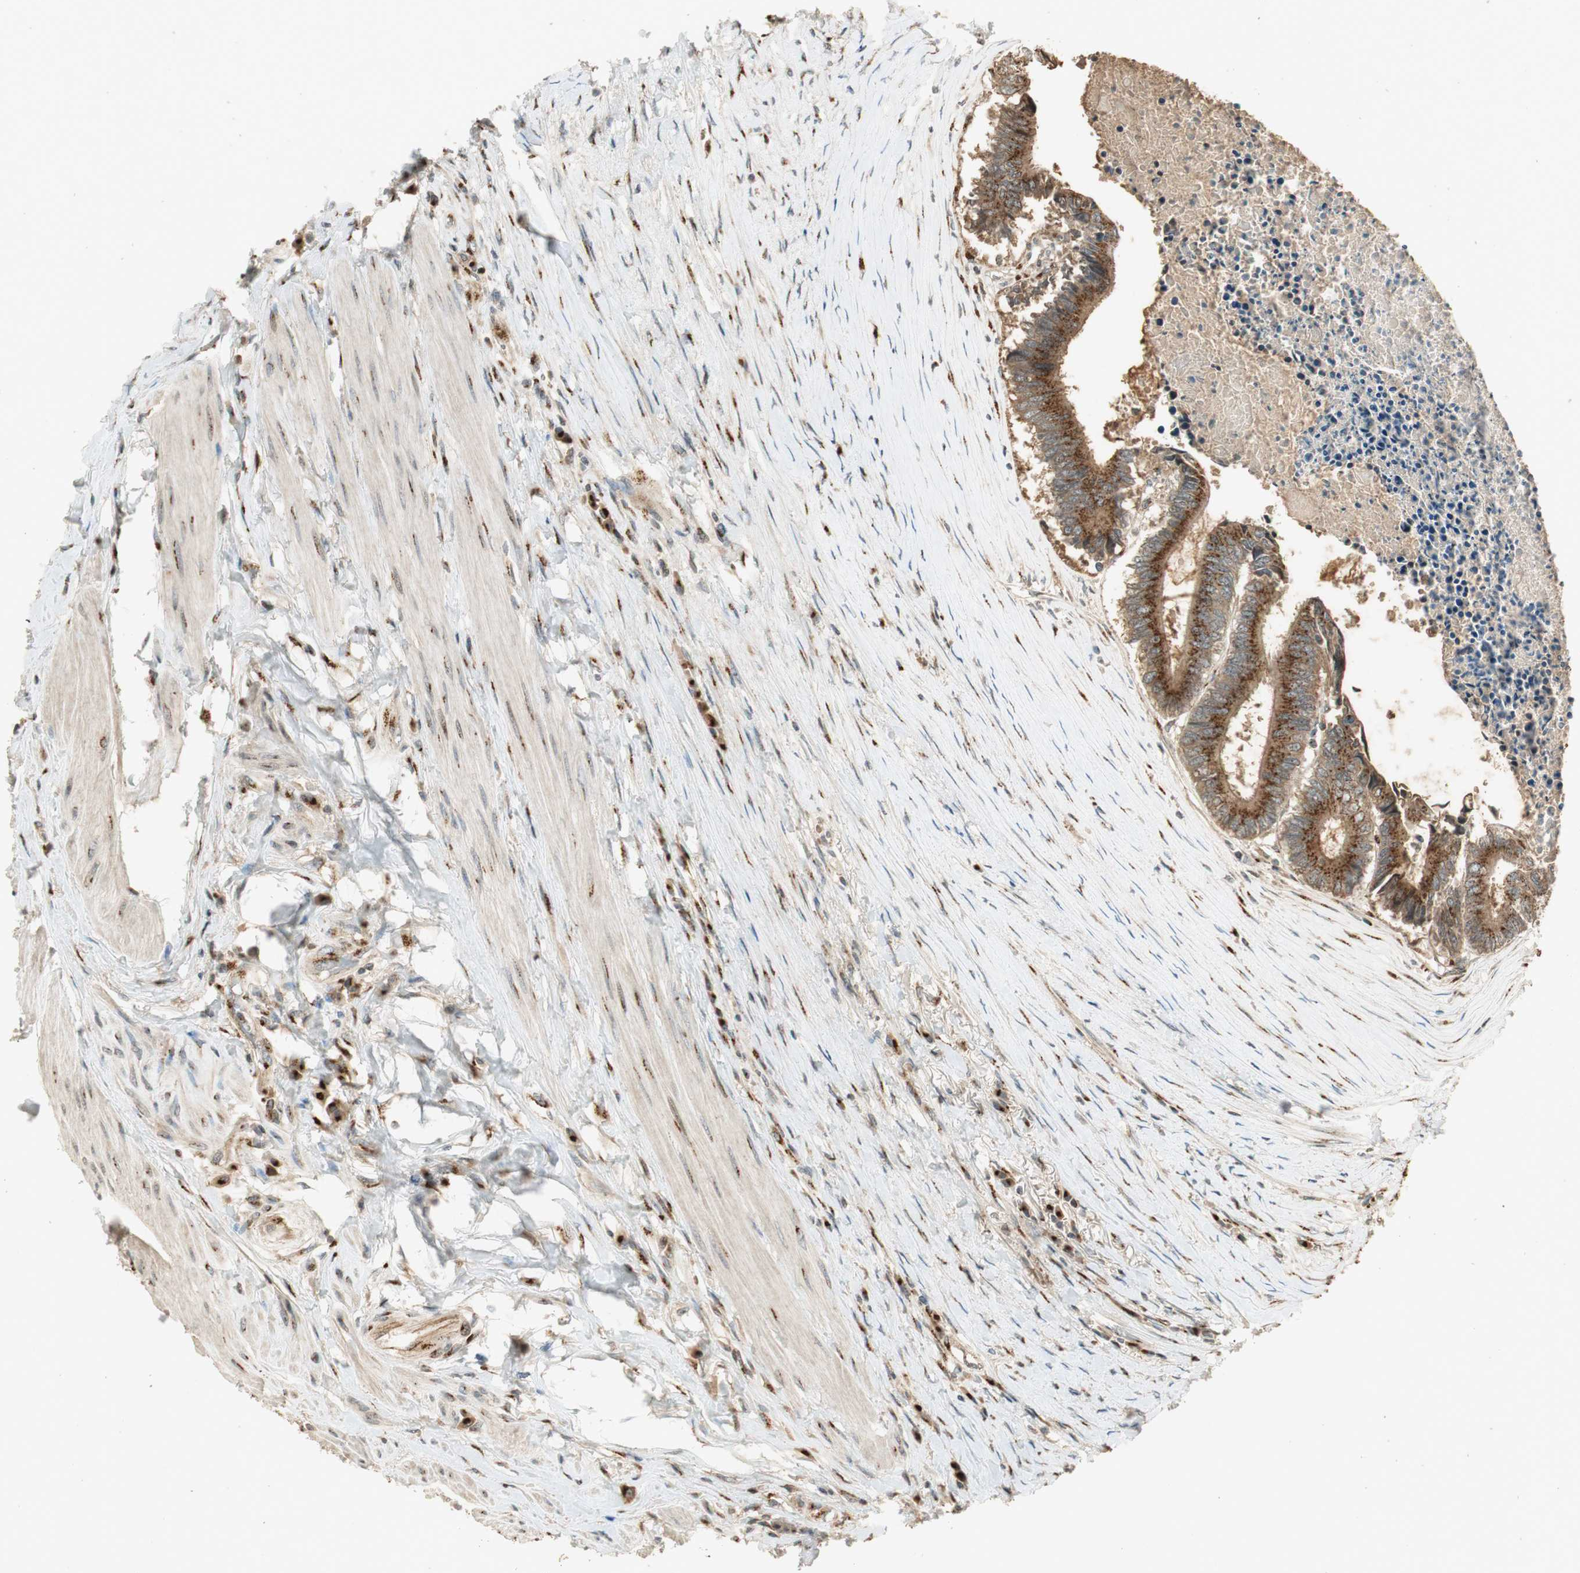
{"staining": {"intensity": "moderate", "quantity": ">75%", "location": "cytoplasmic/membranous"}, "tissue": "colorectal cancer", "cell_type": "Tumor cells", "image_type": "cancer", "snomed": [{"axis": "morphology", "description": "Adenocarcinoma, NOS"}, {"axis": "topography", "description": "Rectum"}], "caption": "Tumor cells display medium levels of moderate cytoplasmic/membranous expression in approximately >75% of cells in human colorectal adenocarcinoma.", "gene": "NEO1", "patient": {"sex": "male", "age": 63}}